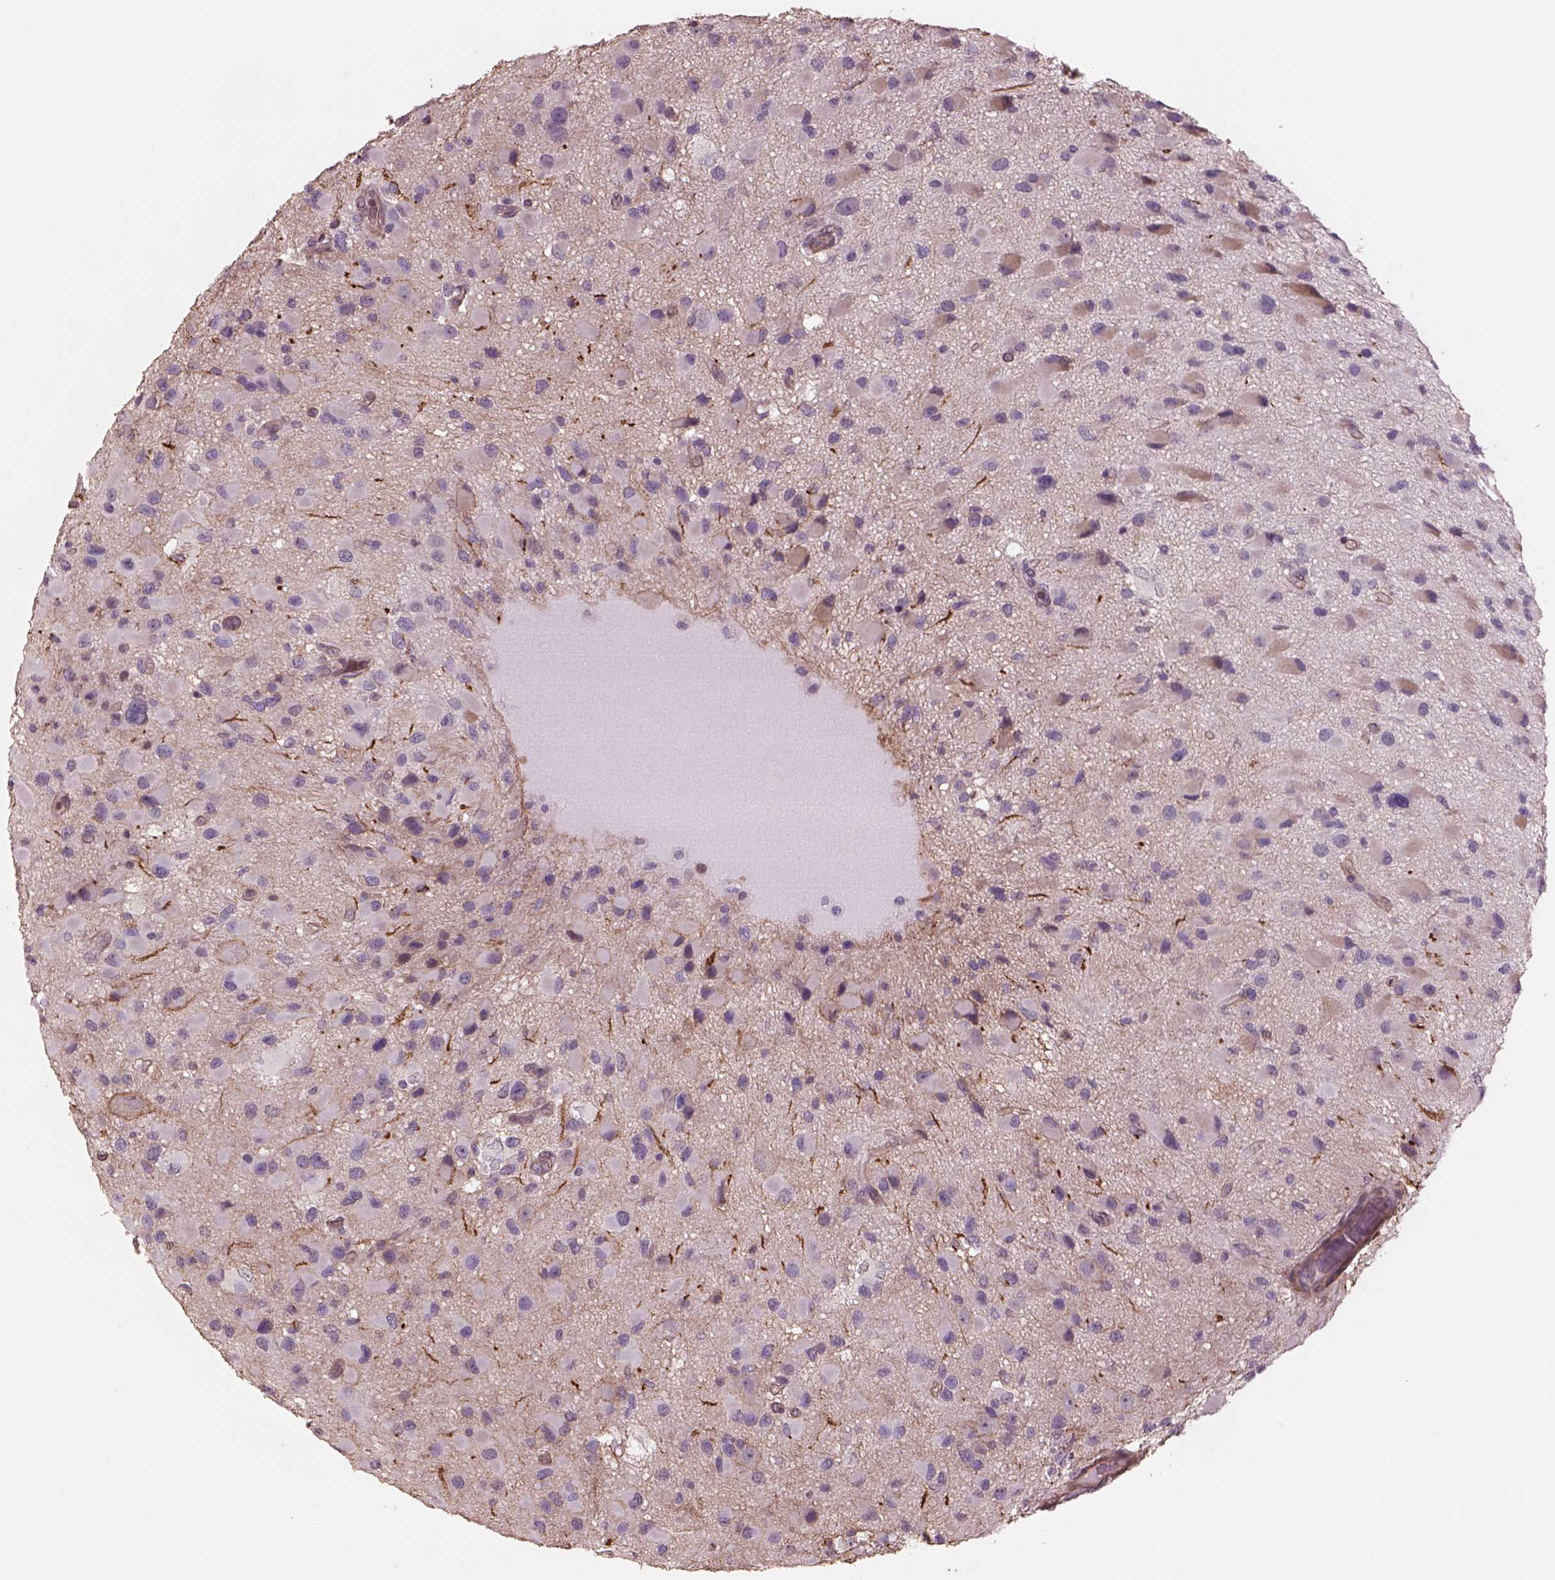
{"staining": {"intensity": "negative", "quantity": "none", "location": "none"}, "tissue": "glioma", "cell_type": "Tumor cells", "image_type": "cancer", "snomed": [{"axis": "morphology", "description": "Glioma, malignant, Low grade"}, {"axis": "topography", "description": "Brain"}], "caption": "IHC micrograph of human low-grade glioma (malignant) stained for a protein (brown), which demonstrates no expression in tumor cells.", "gene": "LIN7A", "patient": {"sex": "female", "age": 32}}